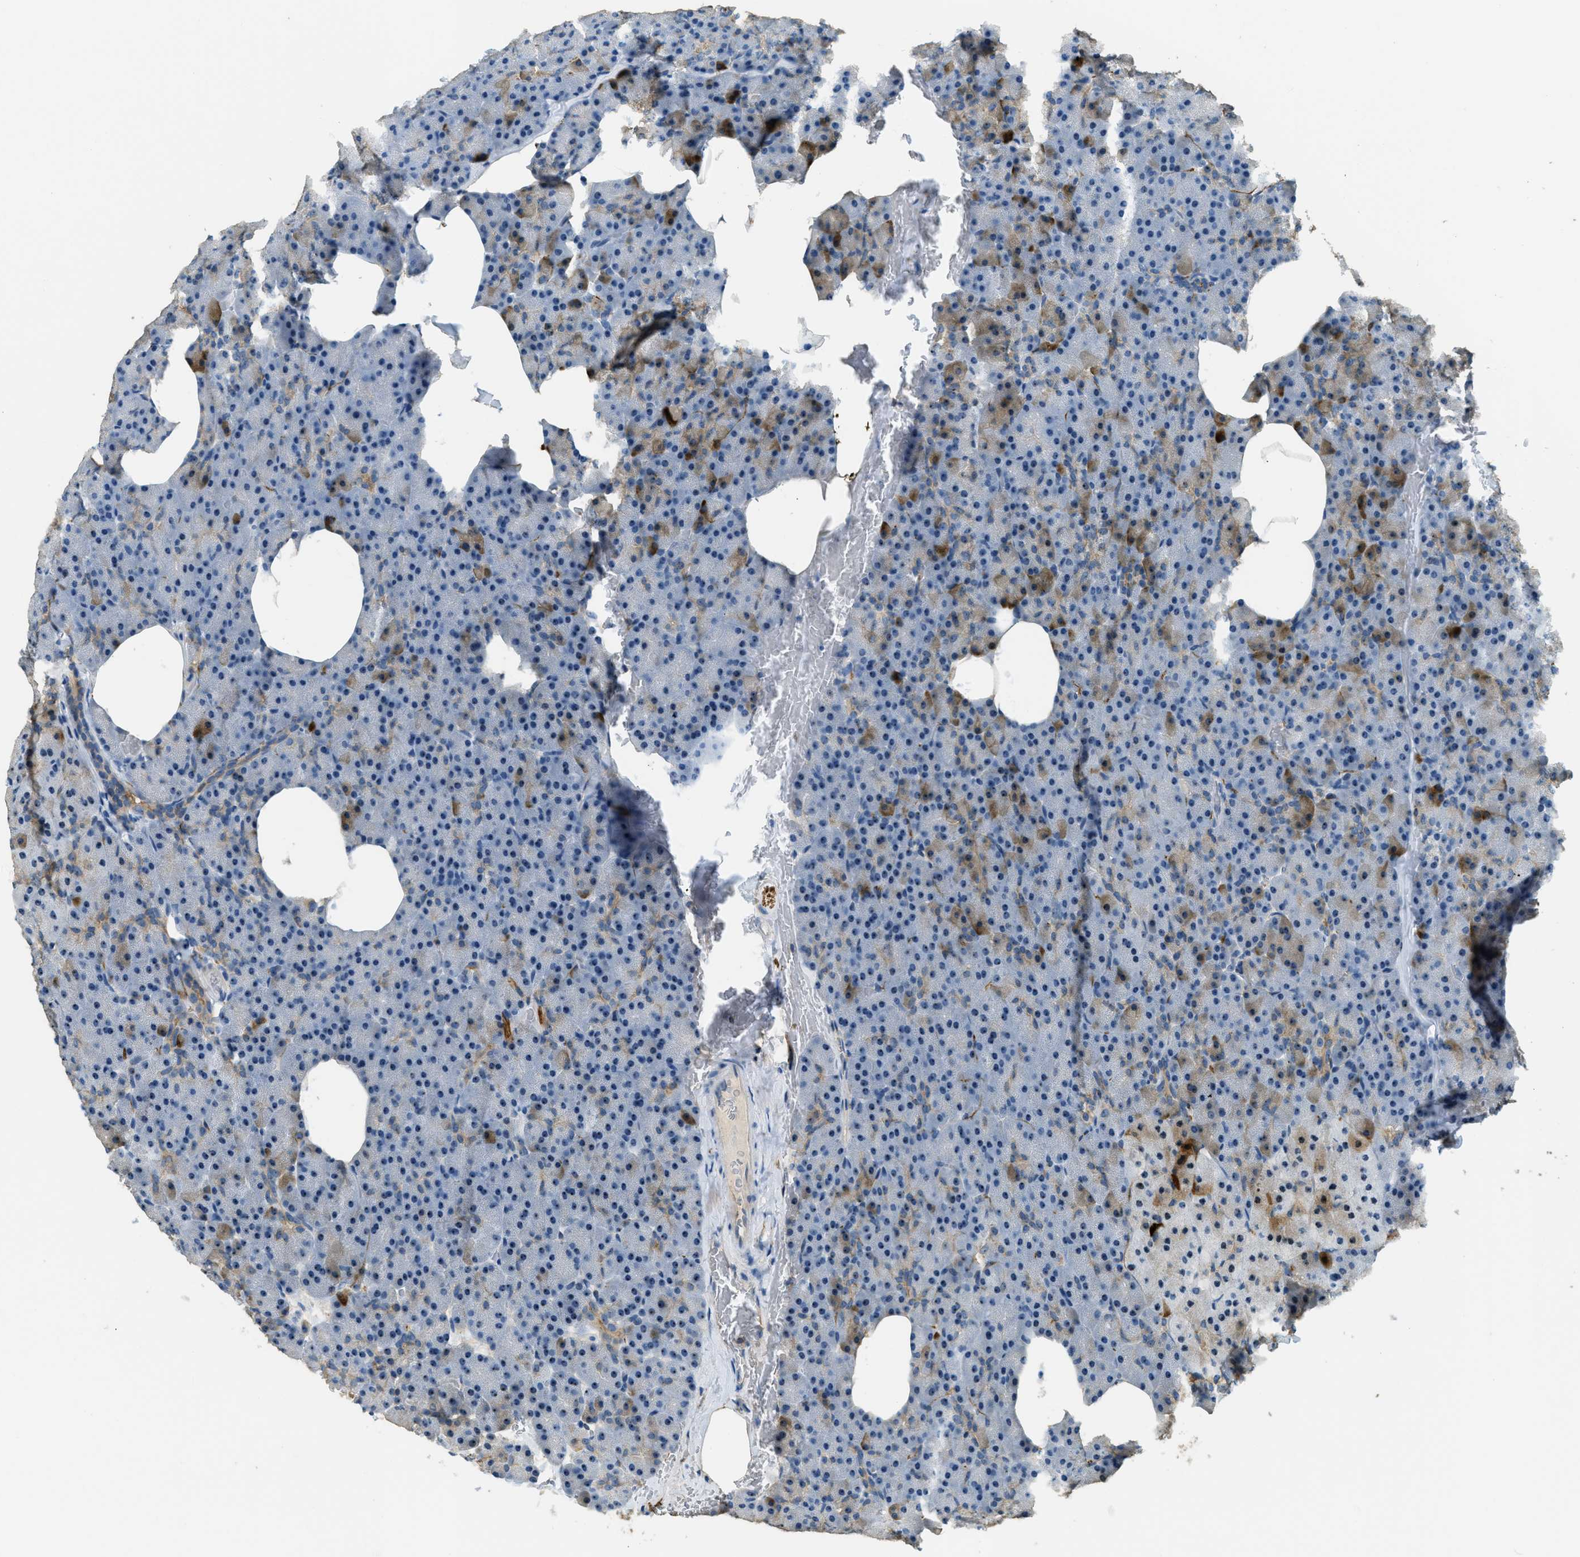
{"staining": {"intensity": "moderate", "quantity": "<25%", "location": "cytoplasmic/membranous,nuclear"}, "tissue": "pancreas", "cell_type": "Exocrine glandular cells", "image_type": "normal", "snomed": [{"axis": "morphology", "description": "Normal tissue, NOS"}, {"axis": "topography", "description": "Pancreas"}], "caption": "DAB (3,3'-diaminobenzidine) immunohistochemical staining of benign human pancreas exhibits moderate cytoplasmic/membranous,nuclear protein staining in approximately <25% of exocrine glandular cells.", "gene": "OSMR", "patient": {"sex": "female", "age": 35}}